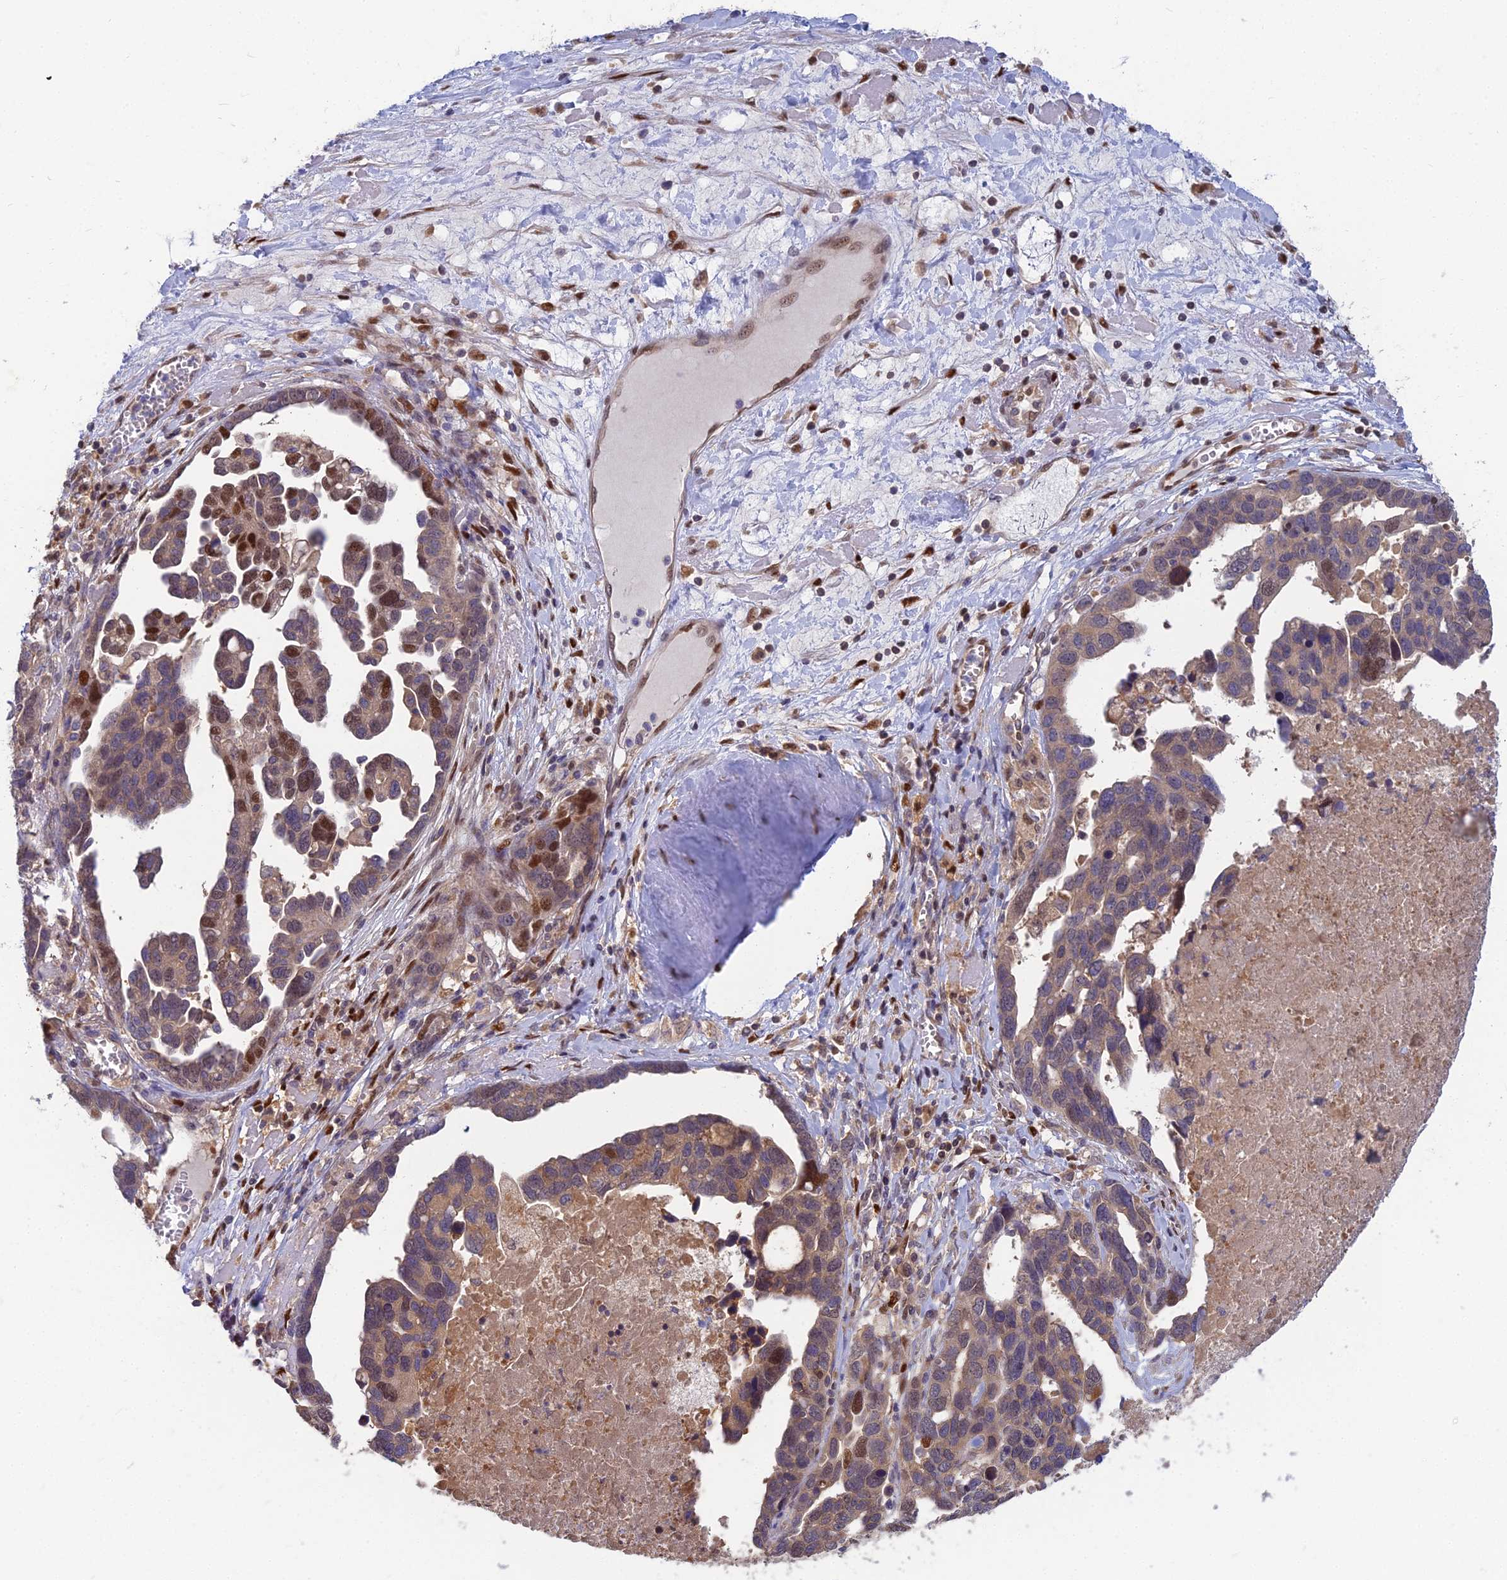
{"staining": {"intensity": "strong", "quantity": "25%-75%", "location": "cytoplasmic/membranous,nuclear"}, "tissue": "ovarian cancer", "cell_type": "Tumor cells", "image_type": "cancer", "snomed": [{"axis": "morphology", "description": "Cystadenocarcinoma, serous, NOS"}, {"axis": "topography", "description": "Ovary"}], "caption": "Strong cytoplasmic/membranous and nuclear expression for a protein is present in approximately 25%-75% of tumor cells of ovarian cancer (serous cystadenocarcinoma) using immunohistochemistry.", "gene": "DNPEP", "patient": {"sex": "female", "age": 54}}